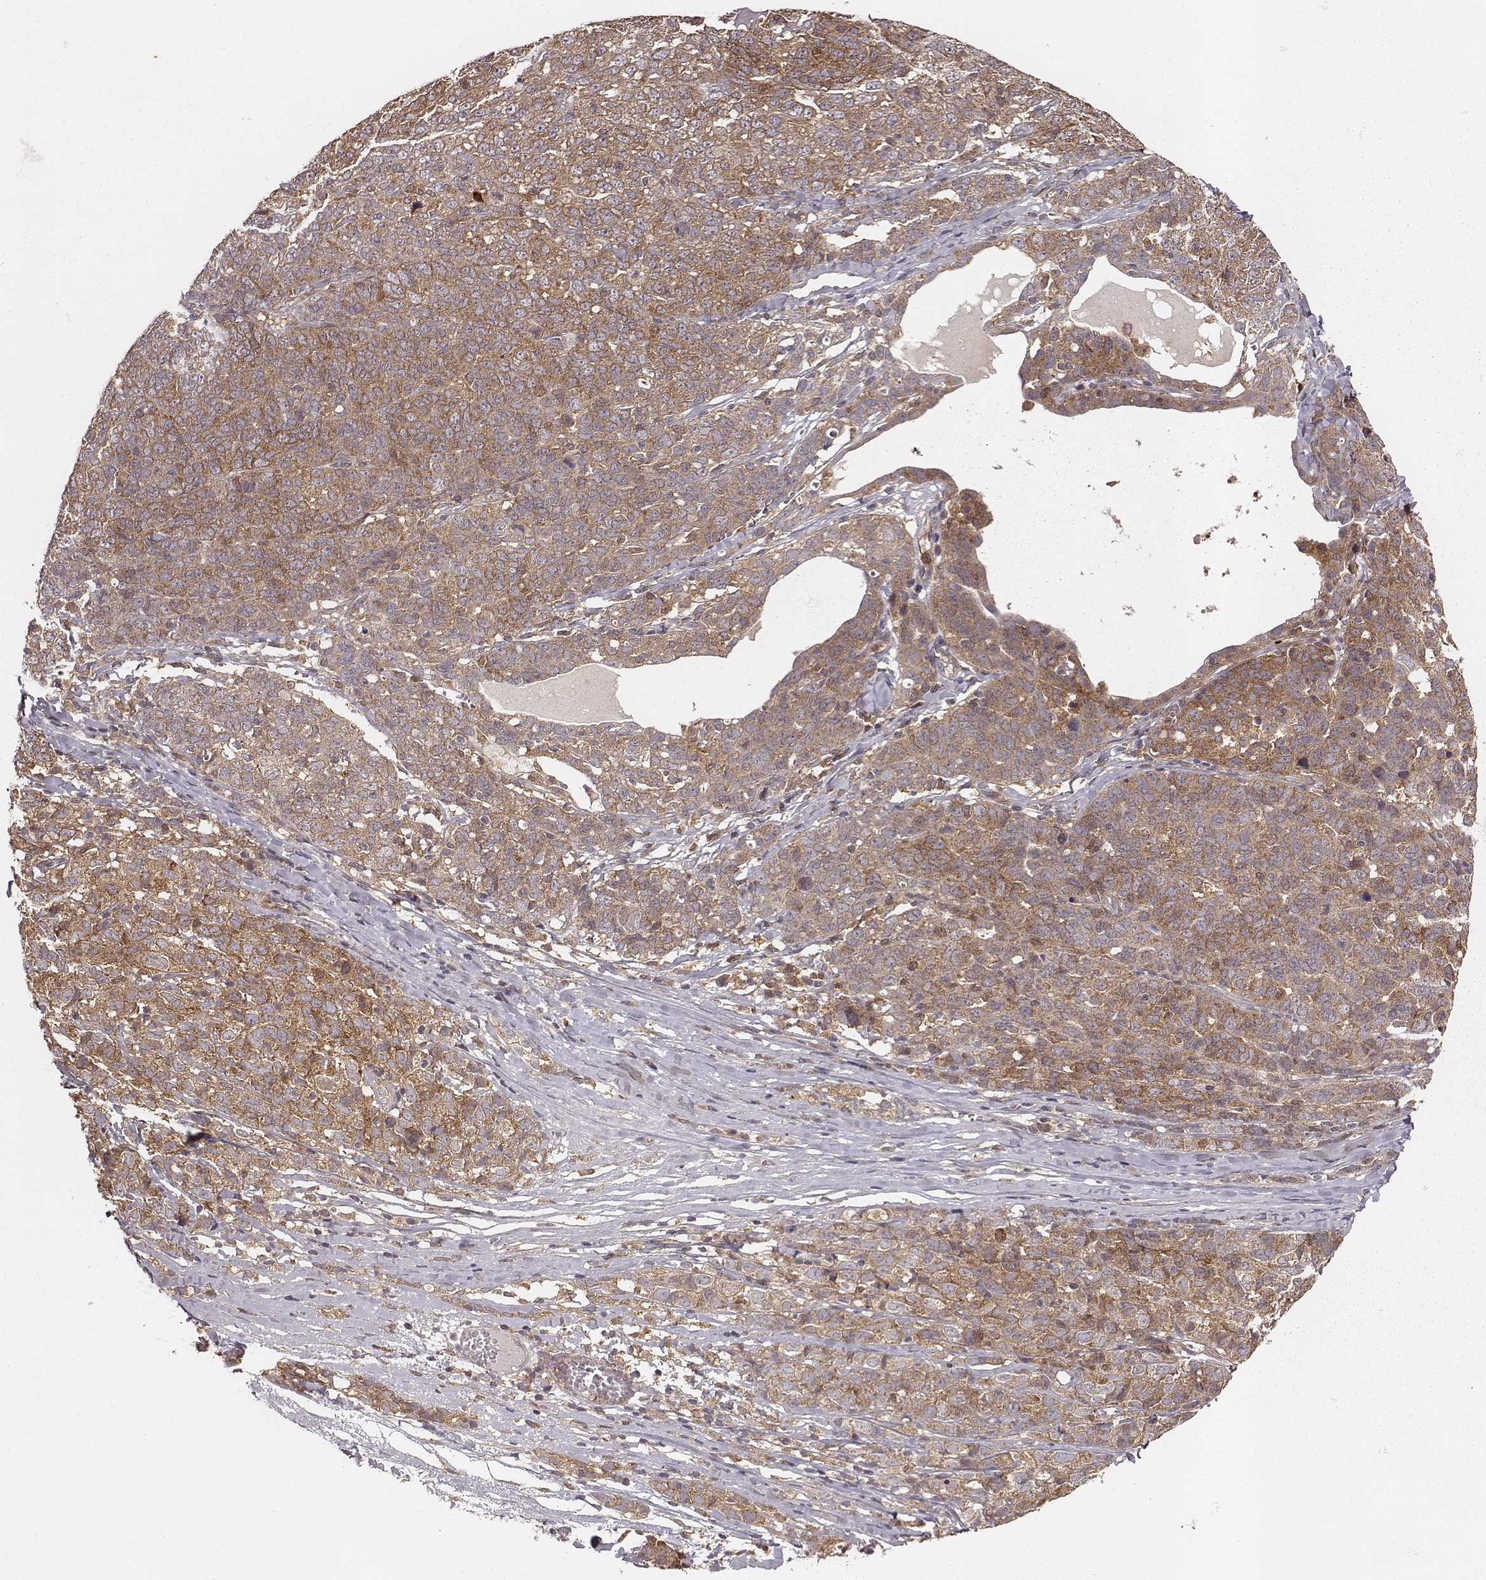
{"staining": {"intensity": "moderate", "quantity": ">75%", "location": "cytoplasmic/membranous"}, "tissue": "ovarian cancer", "cell_type": "Tumor cells", "image_type": "cancer", "snomed": [{"axis": "morphology", "description": "Cystadenocarcinoma, serous, NOS"}, {"axis": "topography", "description": "Ovary"}], "caption": "Moderate cytoplasmic/membranous staining is identified in approximately >75% of tumor cells in serous cystadenocarcinoma (ovarian). Nuclei are stained in blue.", "gene": "VPS26A", "patient": {"sex": "female", "age": 71}}